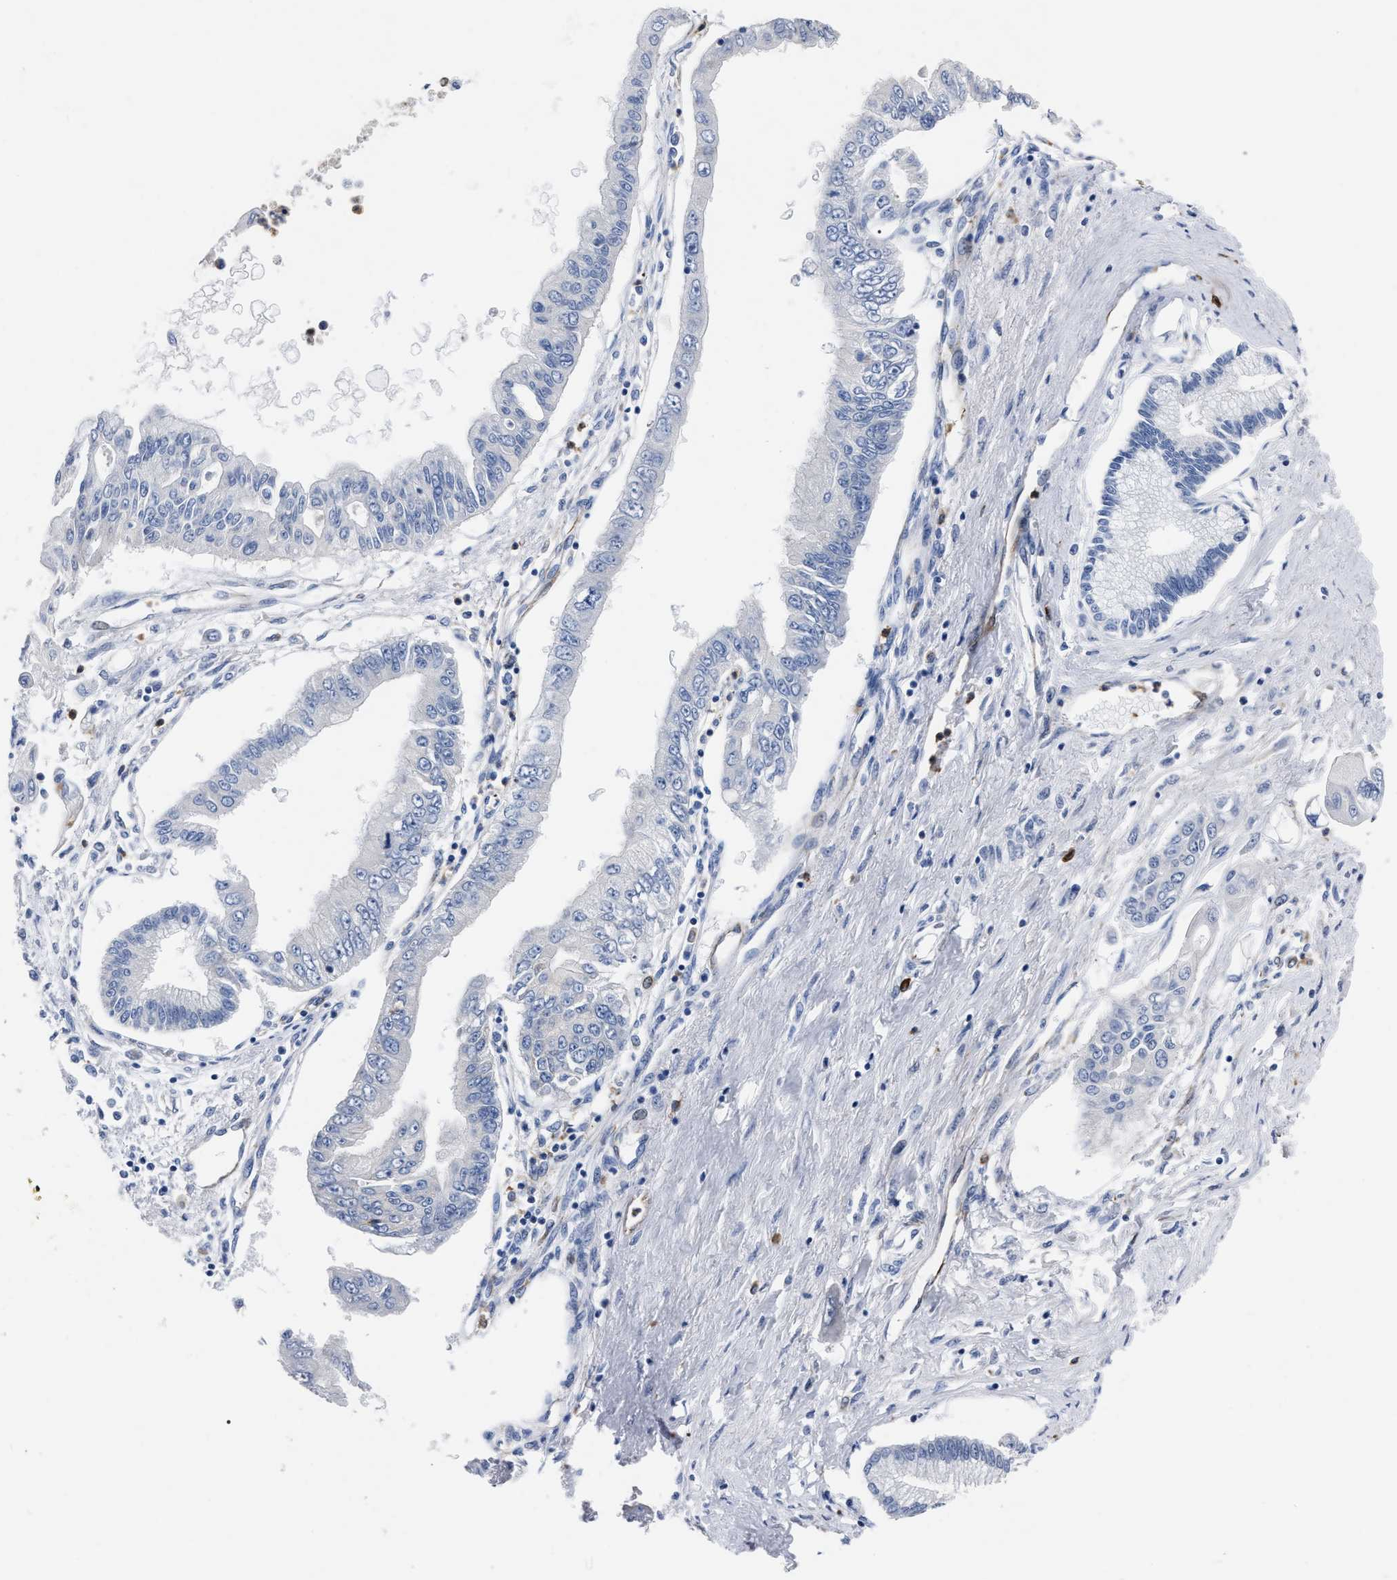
{"staining": {"intensity": "negative", "quantity": "none", "location": "none"}, "tissue": "pancreatic cancer", "cell_type": "Tumor cells", "image_type": "cancer", "snomed": [{"axis": "morphology", "description": "Adenocarcinoma, NOS"}, {"axis": "topography", "description": "Pancreas"}], "caption": "A histopathology image of human pancreatic cancer (adenocarcinoma) is negative for staining in tumor cells.", "gene": "OR10G3", "patient": {"sex": "female", "age": 77}}